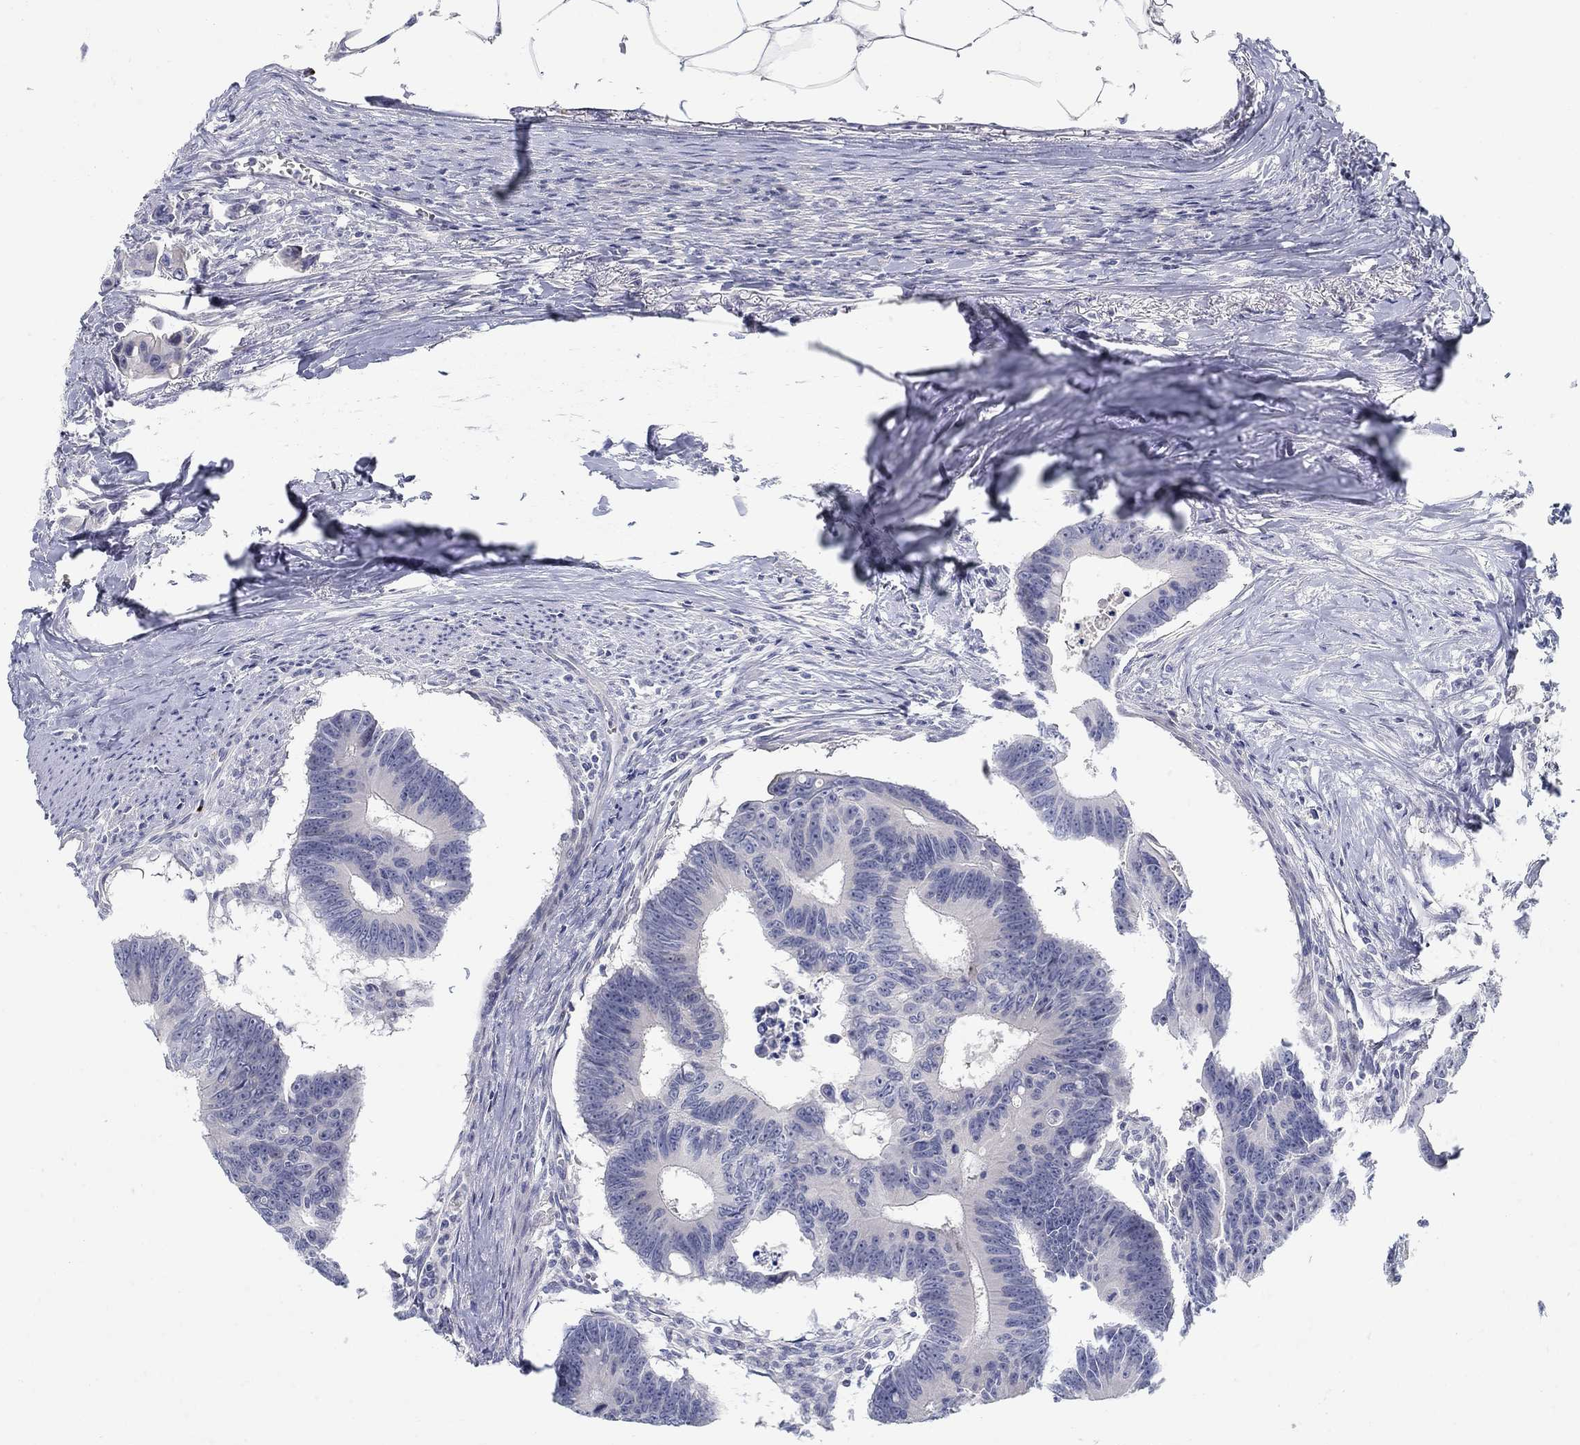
{"staining": {"intensity": "negative", "quantity": "none", "location": "none"}, "tissue": "colorectal cancer", "cell_type": "Tumor cells", "image_type": "cancer", "snomed": [{"axis": "morphology", "description": "Adenocarcinoma, NOS"}, {"axis": "topography", "description": "Colon"}], "caption": "A photomicrograph of human adenocarcinoma (colorectal) is negative for staining in tumor cells.", "gene": "ANO7", "patient": {"sex": "male", "age": 70}}